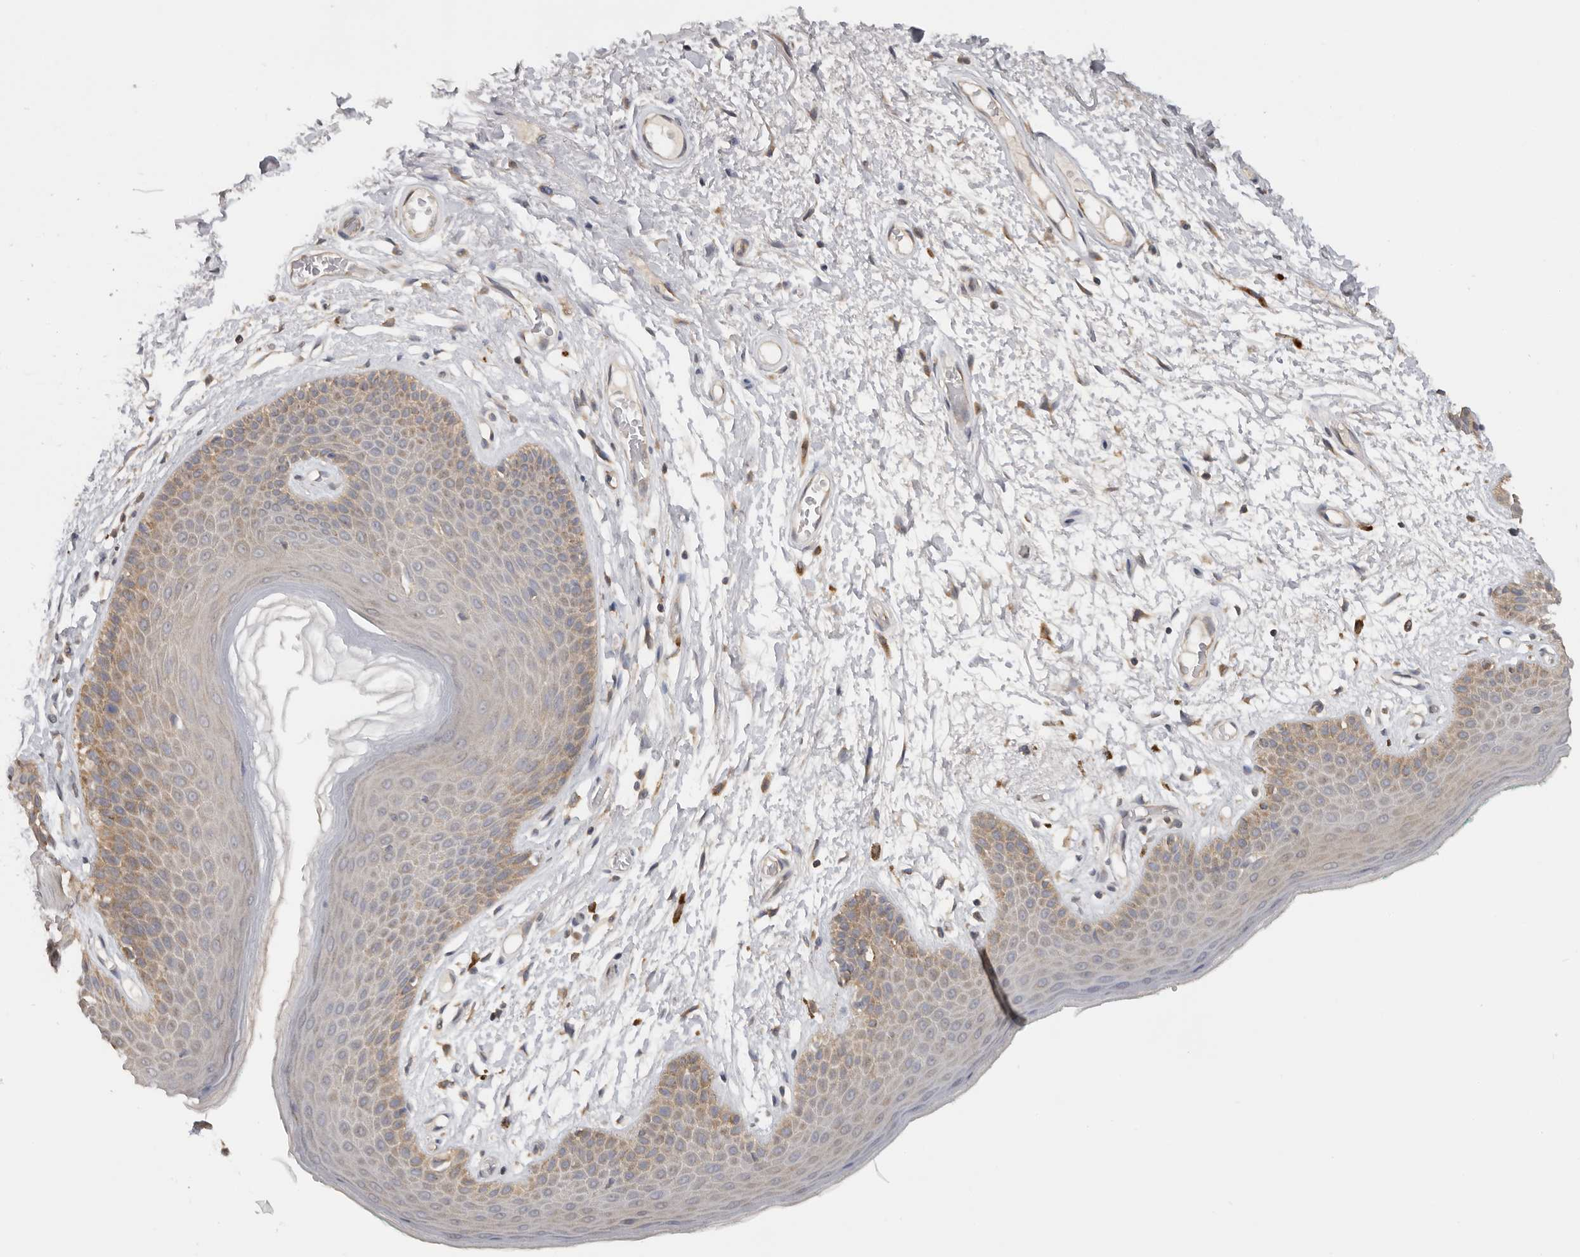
{"staining": {"intensity": "moderate", "quantity": "25%-75%", "location": "cytoplasmic/membranous"}, "tissue": "skin", "cell_type": "Epidermal cells", "image_type": "normal", "snomed": [{"axis": "morphology", "description": "Normal tissue, NOS"}, {"axis": "topography", "description": "Anal"}], "caption": "High-magnification brightfield microscopy of unremarkable skin stained with DAB (brown) and counterstained with hematoxylin (blue). epidermal cells exhibit moderate cytoplasmic/membranous positivity is identified in approximately25%-75% of cells.", "gene": "PPP1R42", "patient": {"sex": "male", "age": 74}}